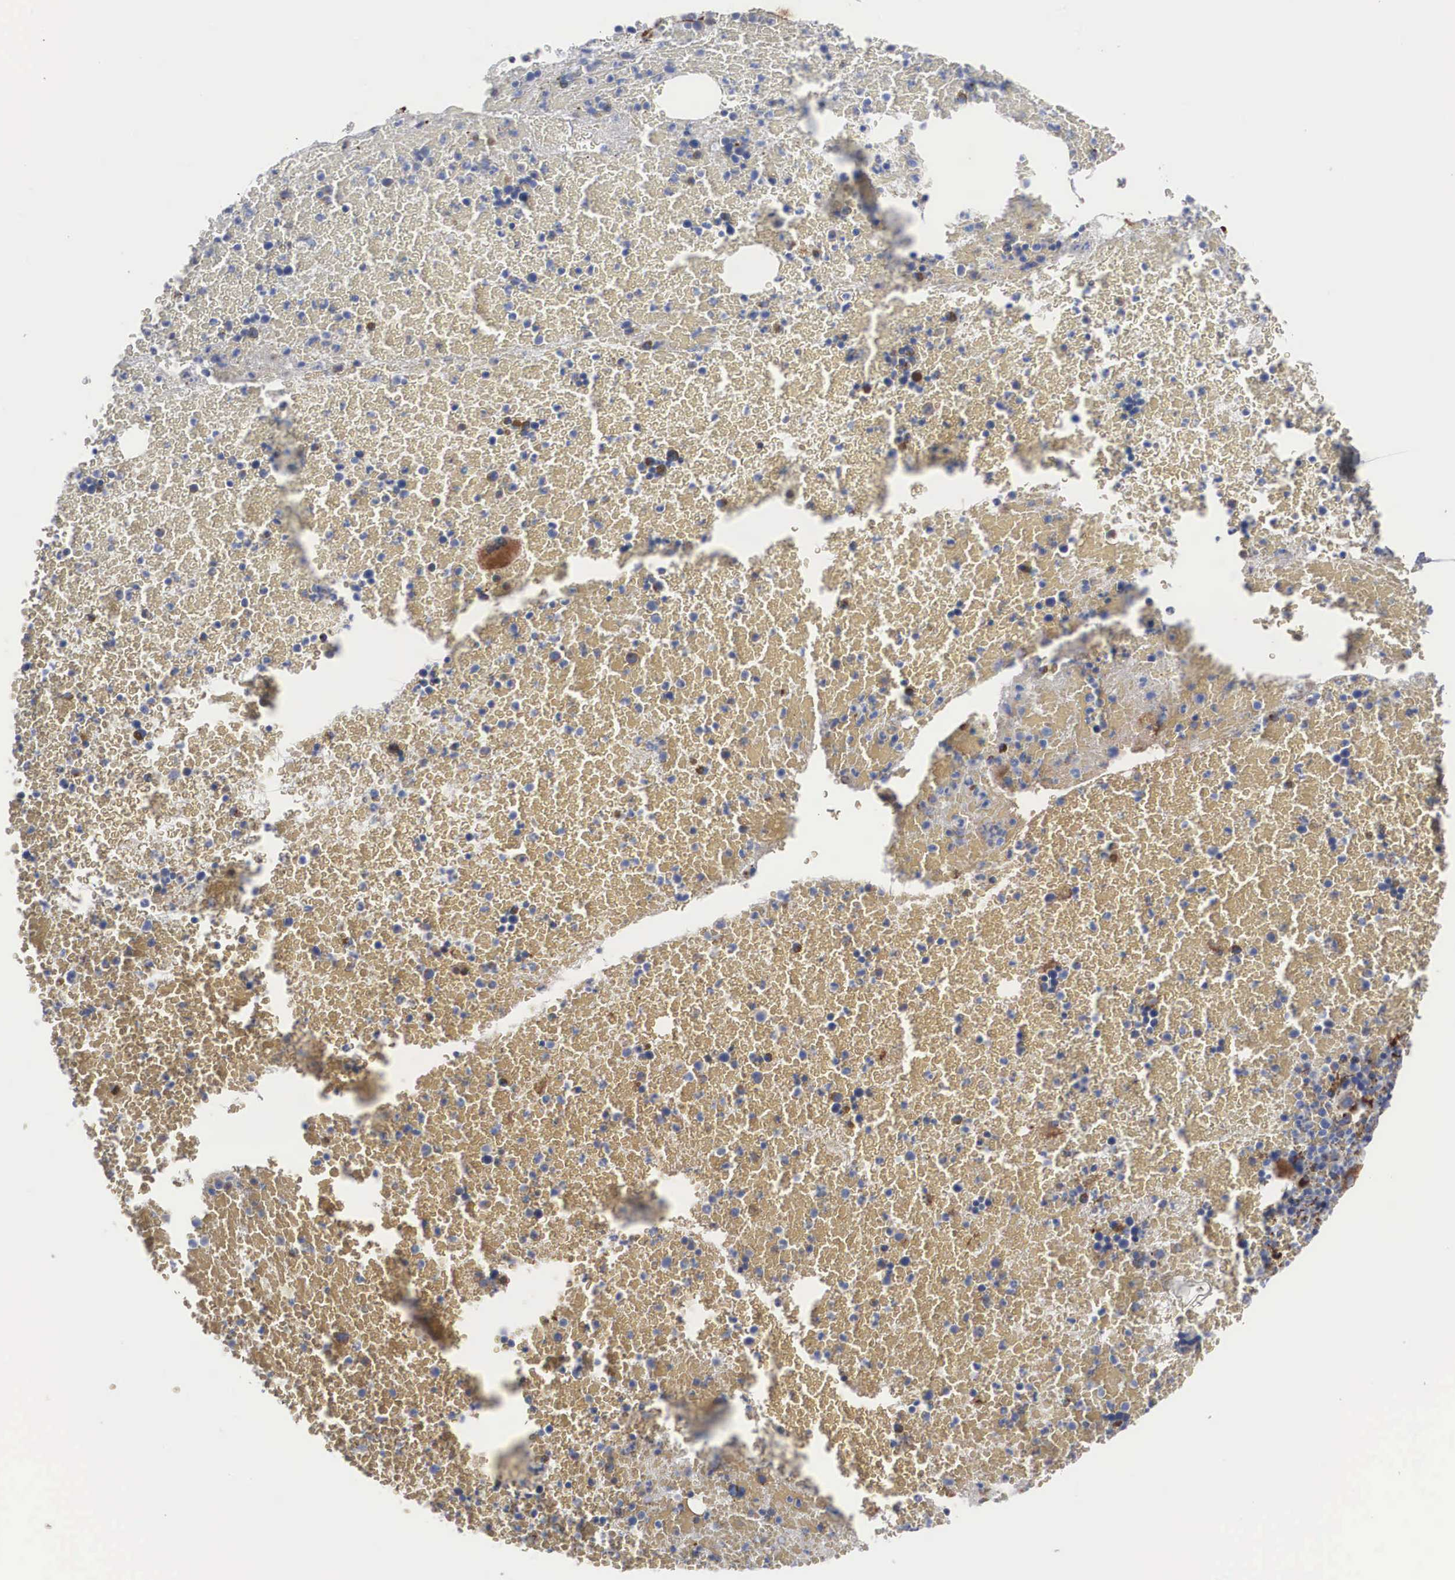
{"staining": {"intensity": "strong", "quantity": "25%-75%", "location": "cytoplasmic/membranous"}, "tissue": "bone marrow", "cell_type": "Hematopoietic cells", "image_type": "normal", "snomed": [{"axis": "morphology", "description": "Normal tissue, NOS"}, {"axis": "topography", "description": "Bone marrow"}], "caption": "Immunohistochemistry photomicrograph of unremarkable human bone marrow stained for a protein (brown), which demonstrates high levels of strong cytoplasmic/membranous positivity in about 25%-75% of hematopoietic cells.", "gene": "LGALS3BP", "patient": {"sex": "female", "age": 53}}